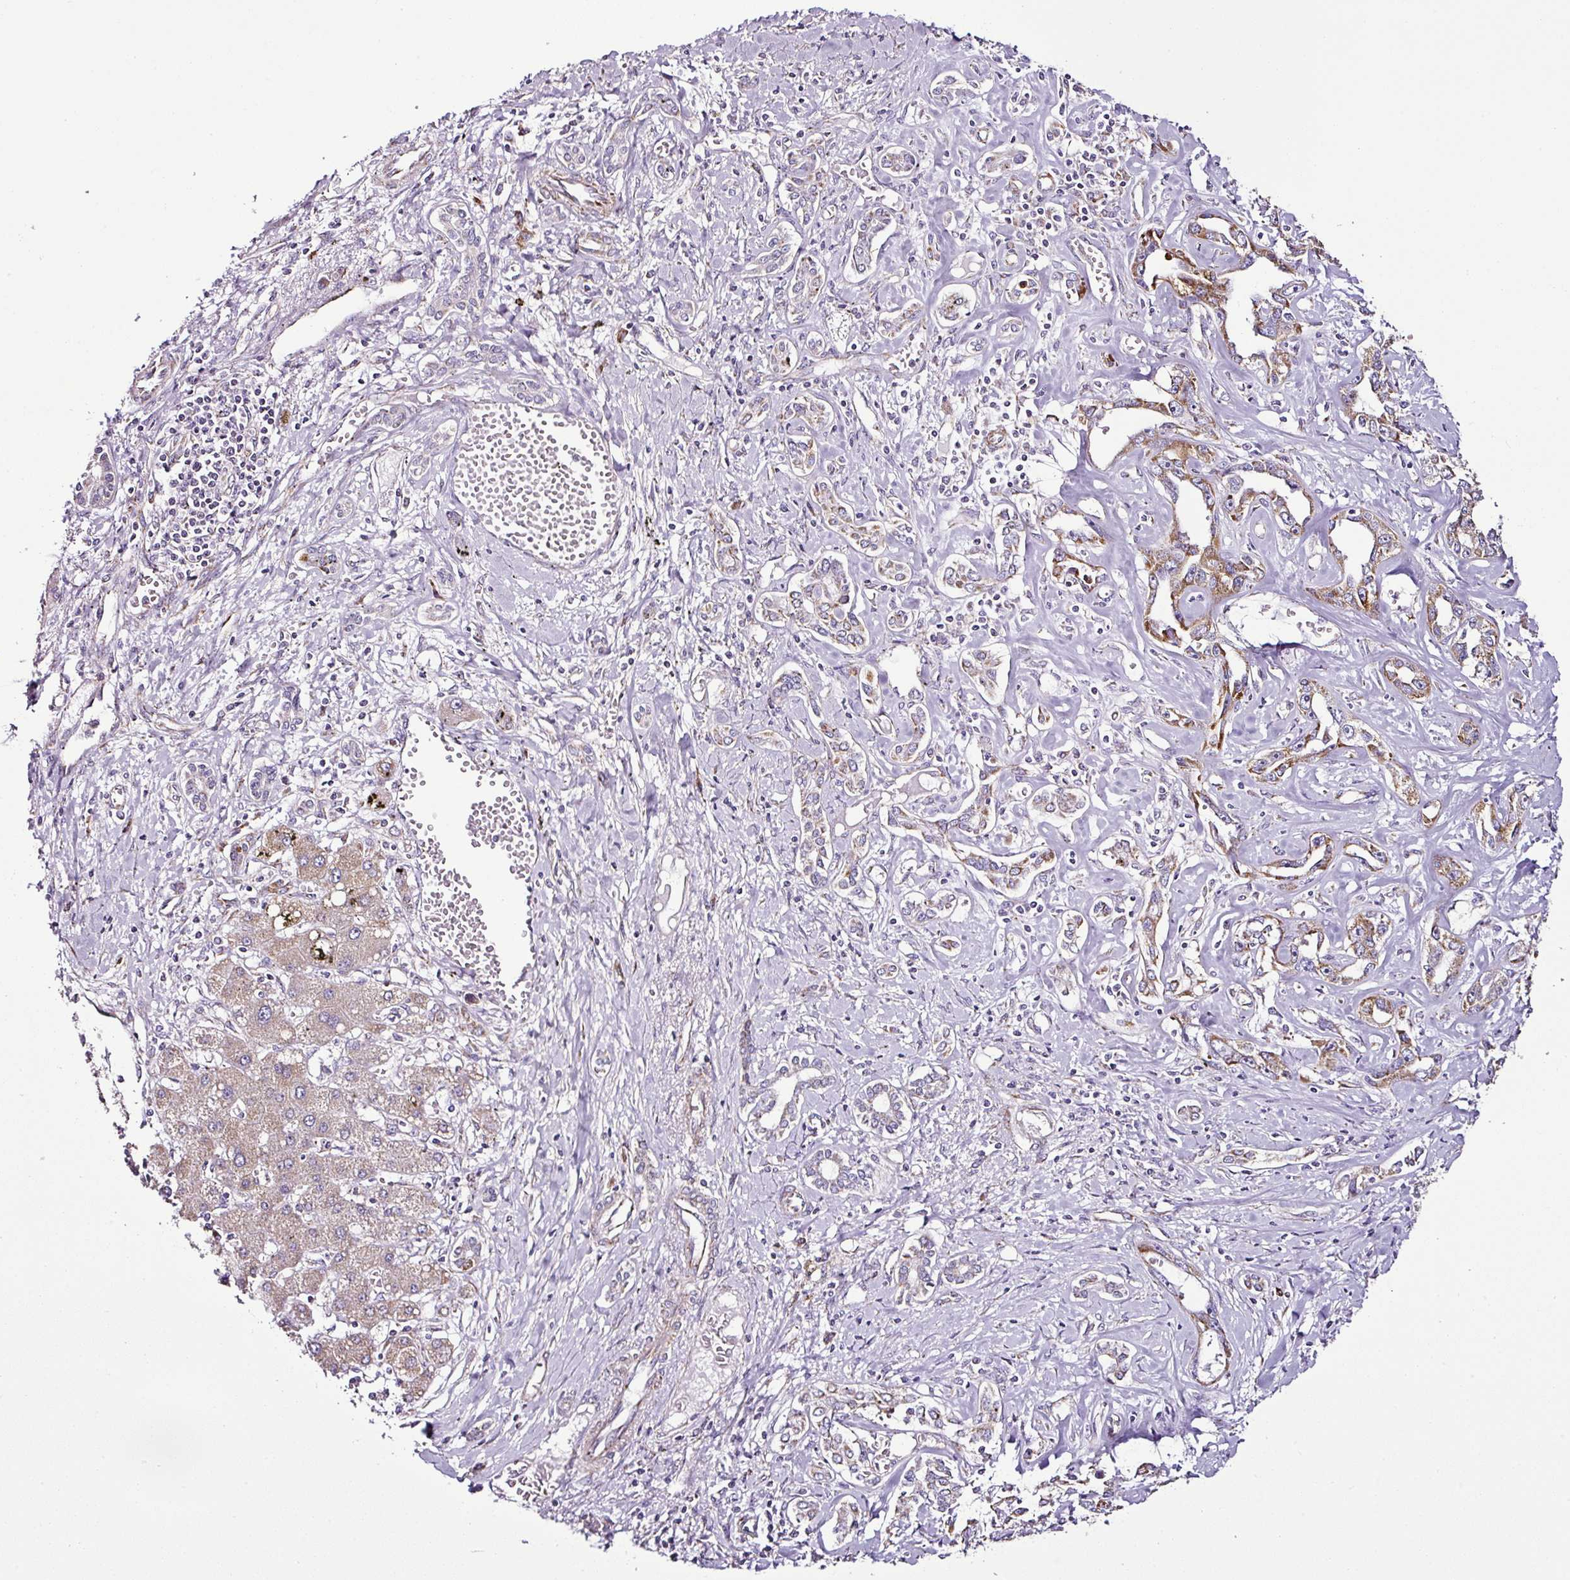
{"staining": {"intensity": "moderate", "quantity": "25%-75%", "location": "cytoplasmic/membranous"}, "tissue": "liver cancer", "cell_type": "Tumor cells", "image_type": "cancer", "snomed": [{"axis": "morphology", "description": "Cholangiocarcinoma"}, {"axis": "topography", "description": "Liver"}], "caption": "IHC histopathology image of liver cholangiocarcinoma stained for a protein (brown), which displays medium levels of moderate cytoplasmic/membranous positivity in approximately 25%-75% of tumor cells.", "gene": "DPAGT1", "patient": {"sex": "male", "age": 59}}